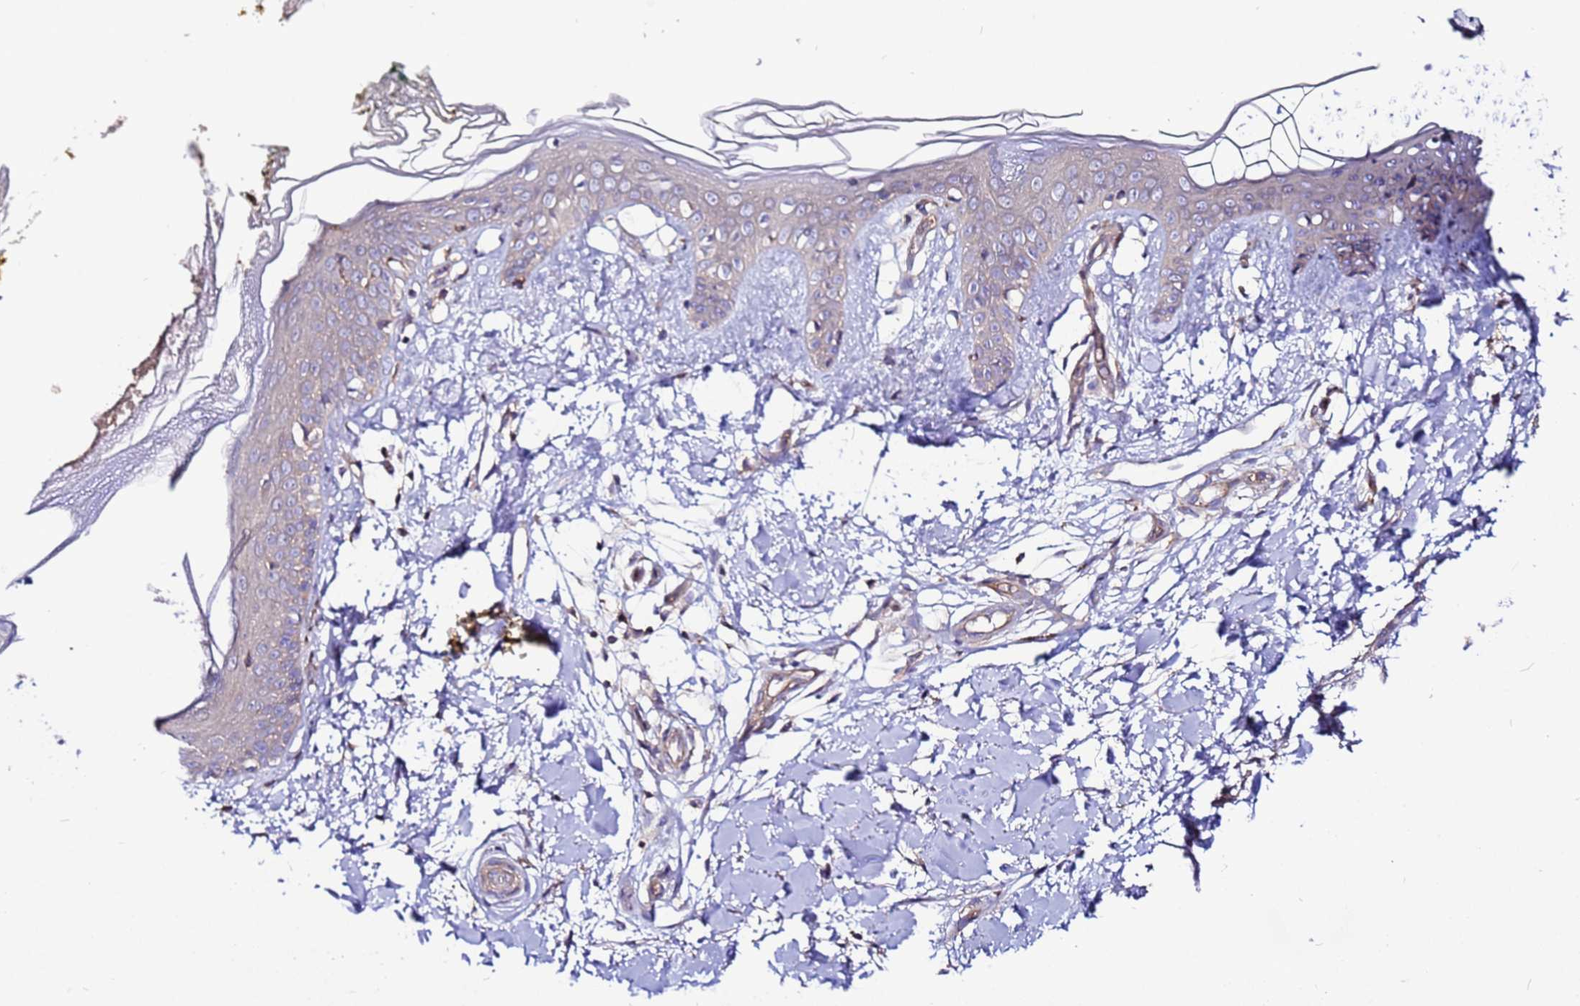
{"staining": {"intensity": "weak", "quantity": ">75%", "location": "cytoplasmic/membranous"}, "tissue": "skin", "cell_type": "Fibroblasts", "image_type": "normal", "snomed": [{"axis": "morphology", "description": "Normal tissue, NOS"}, {"axis": "topography", "description": "Skin"}], "caption": "Immunohistochemistry (IHC) of unremarkable skin shows low levels of weak cytoplasmic/membranous positivity in approximately >75% of fibroblasts.", "gene": "STK38L", "patient": {"sex": "female", "age": 34}}